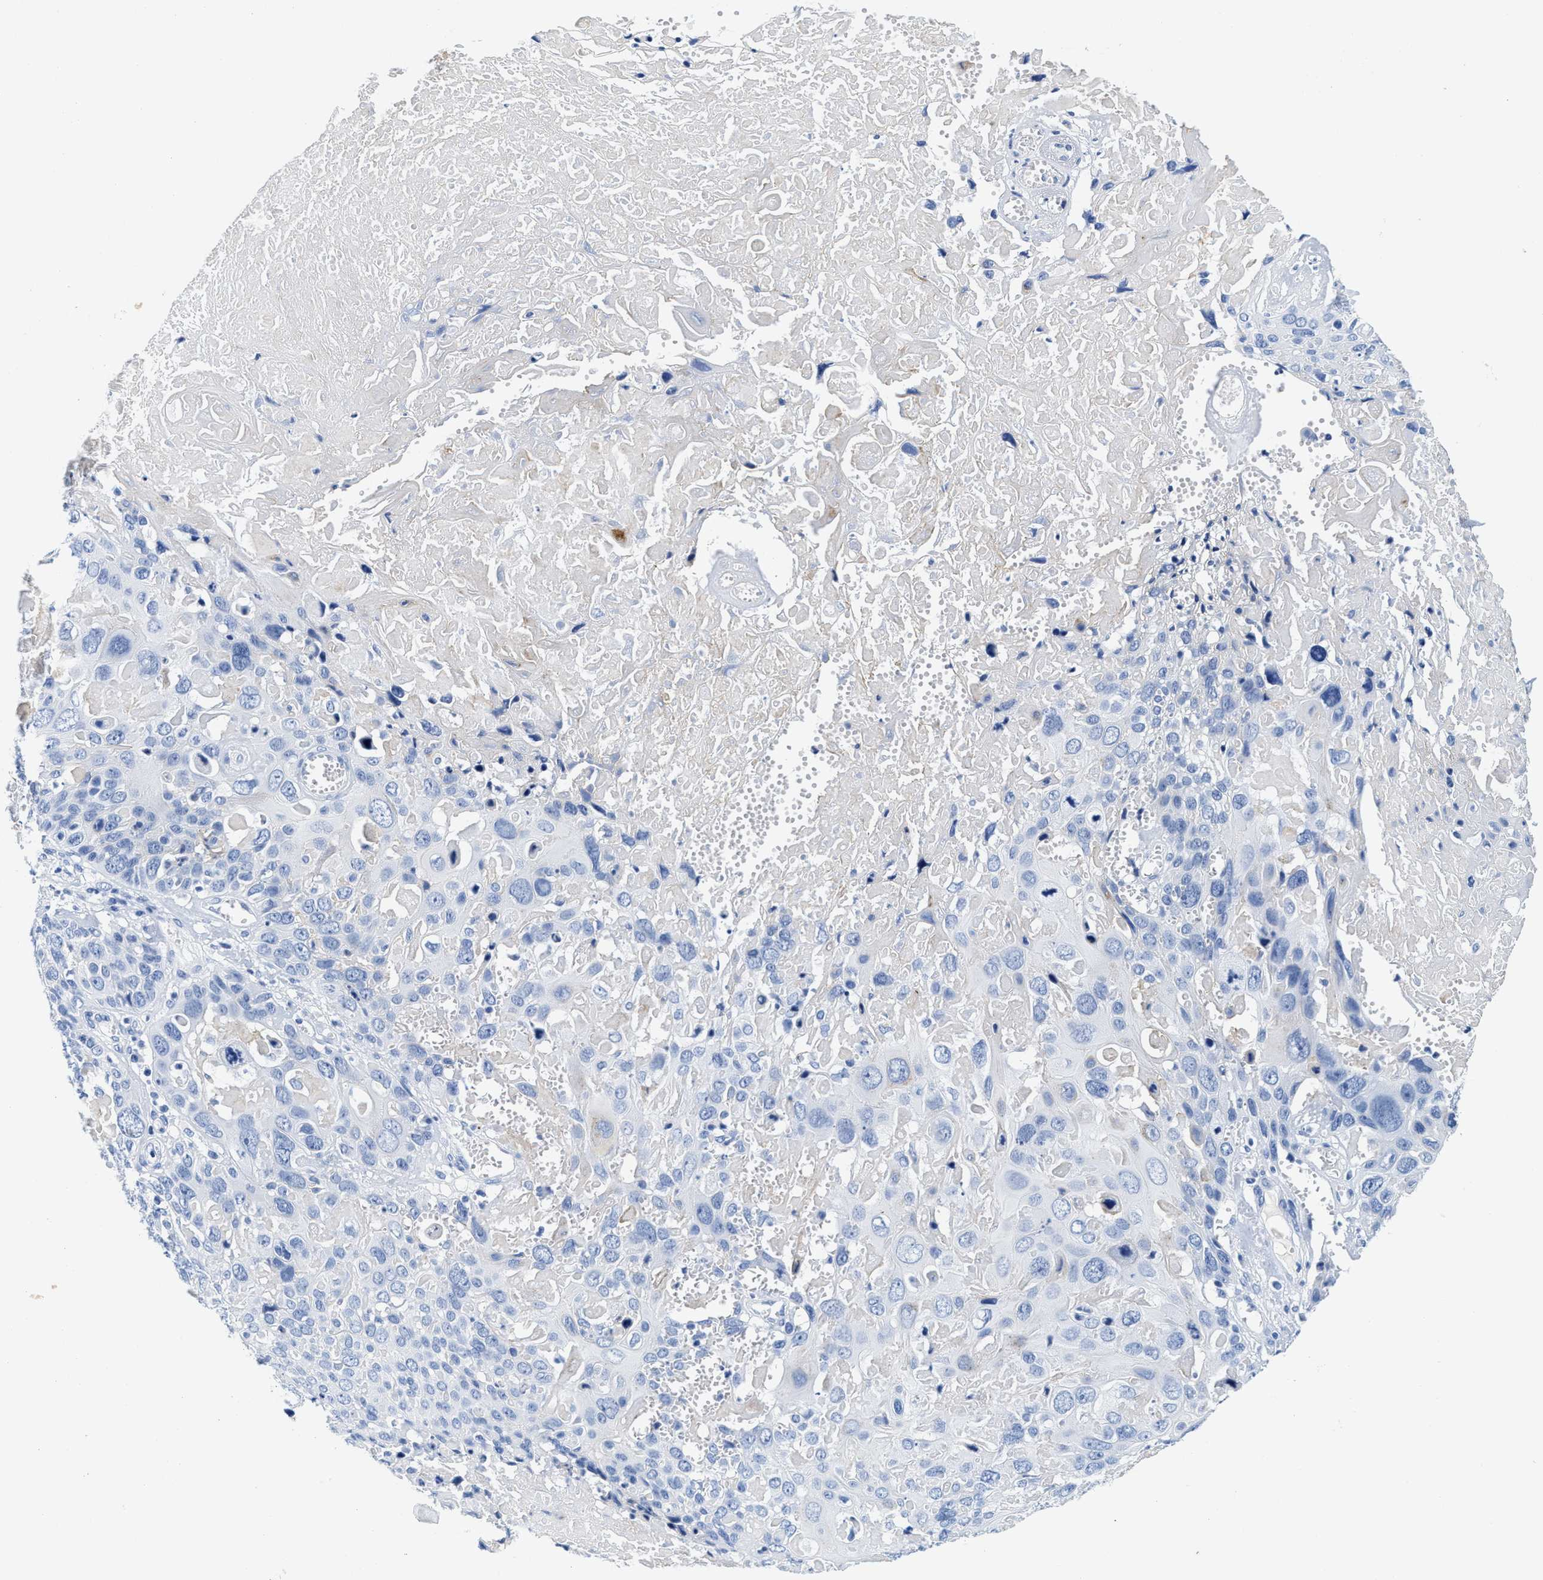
{"staining": {"intensity": "negative", "quantity": "none", "location": "none"}, "tissue": "cervical cancer", "cell_type": "Tumor cells", "image_type": "cancer", "snomed": [{"axis": "morphology", "description": "Squamous cell carcinoma, NOS"}, {"axis": "topography", "description": "Cervix"}], "caption": "Tumor cells are negative for protein expression in human cervical cancer (squamous cell carcinoma).", "gene": "TTC3", "patient": {"sex": "female", "age": 74}}